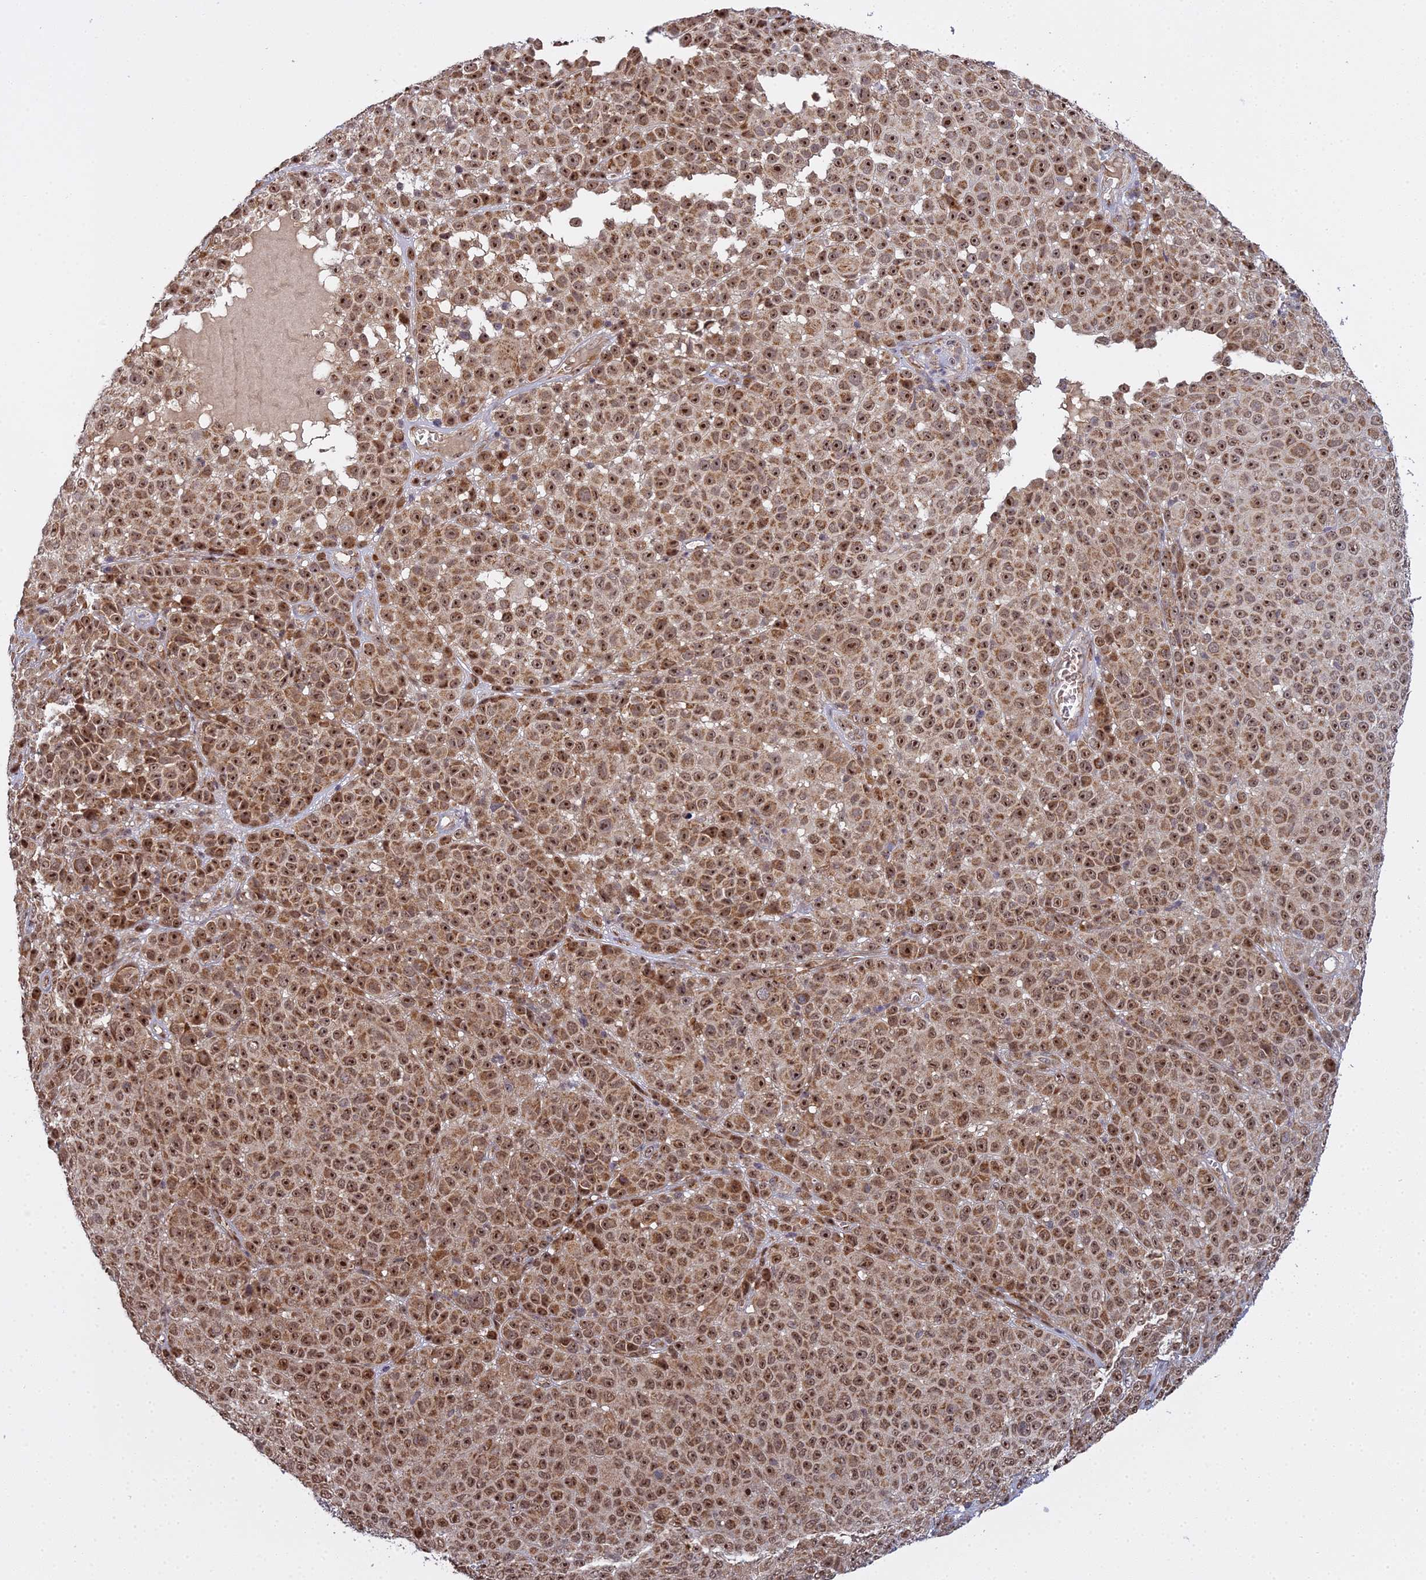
{"staining": {"intensity": "moderate", "quantity": ">75%", "location": "cytoplasmic/membranous,nuclear"}, "tissue": "melanoma", "cell_type": "Tumor cells", "image_type": "cancer", "snomed": [{"axis": "morphology", "description": "Malignant melanoma, NOS"}, {"axis": "topography", "description": "Skin"}], "caption": "There is medium levels of moderate cytoplasmic/membranous and nuclear positivity in tumor cells of malignant melanoma, as demonstrated by immunohistochemical staining (brown color).", "gene": "MEOX1", "patient": {"sex": "female", "age": 94}}